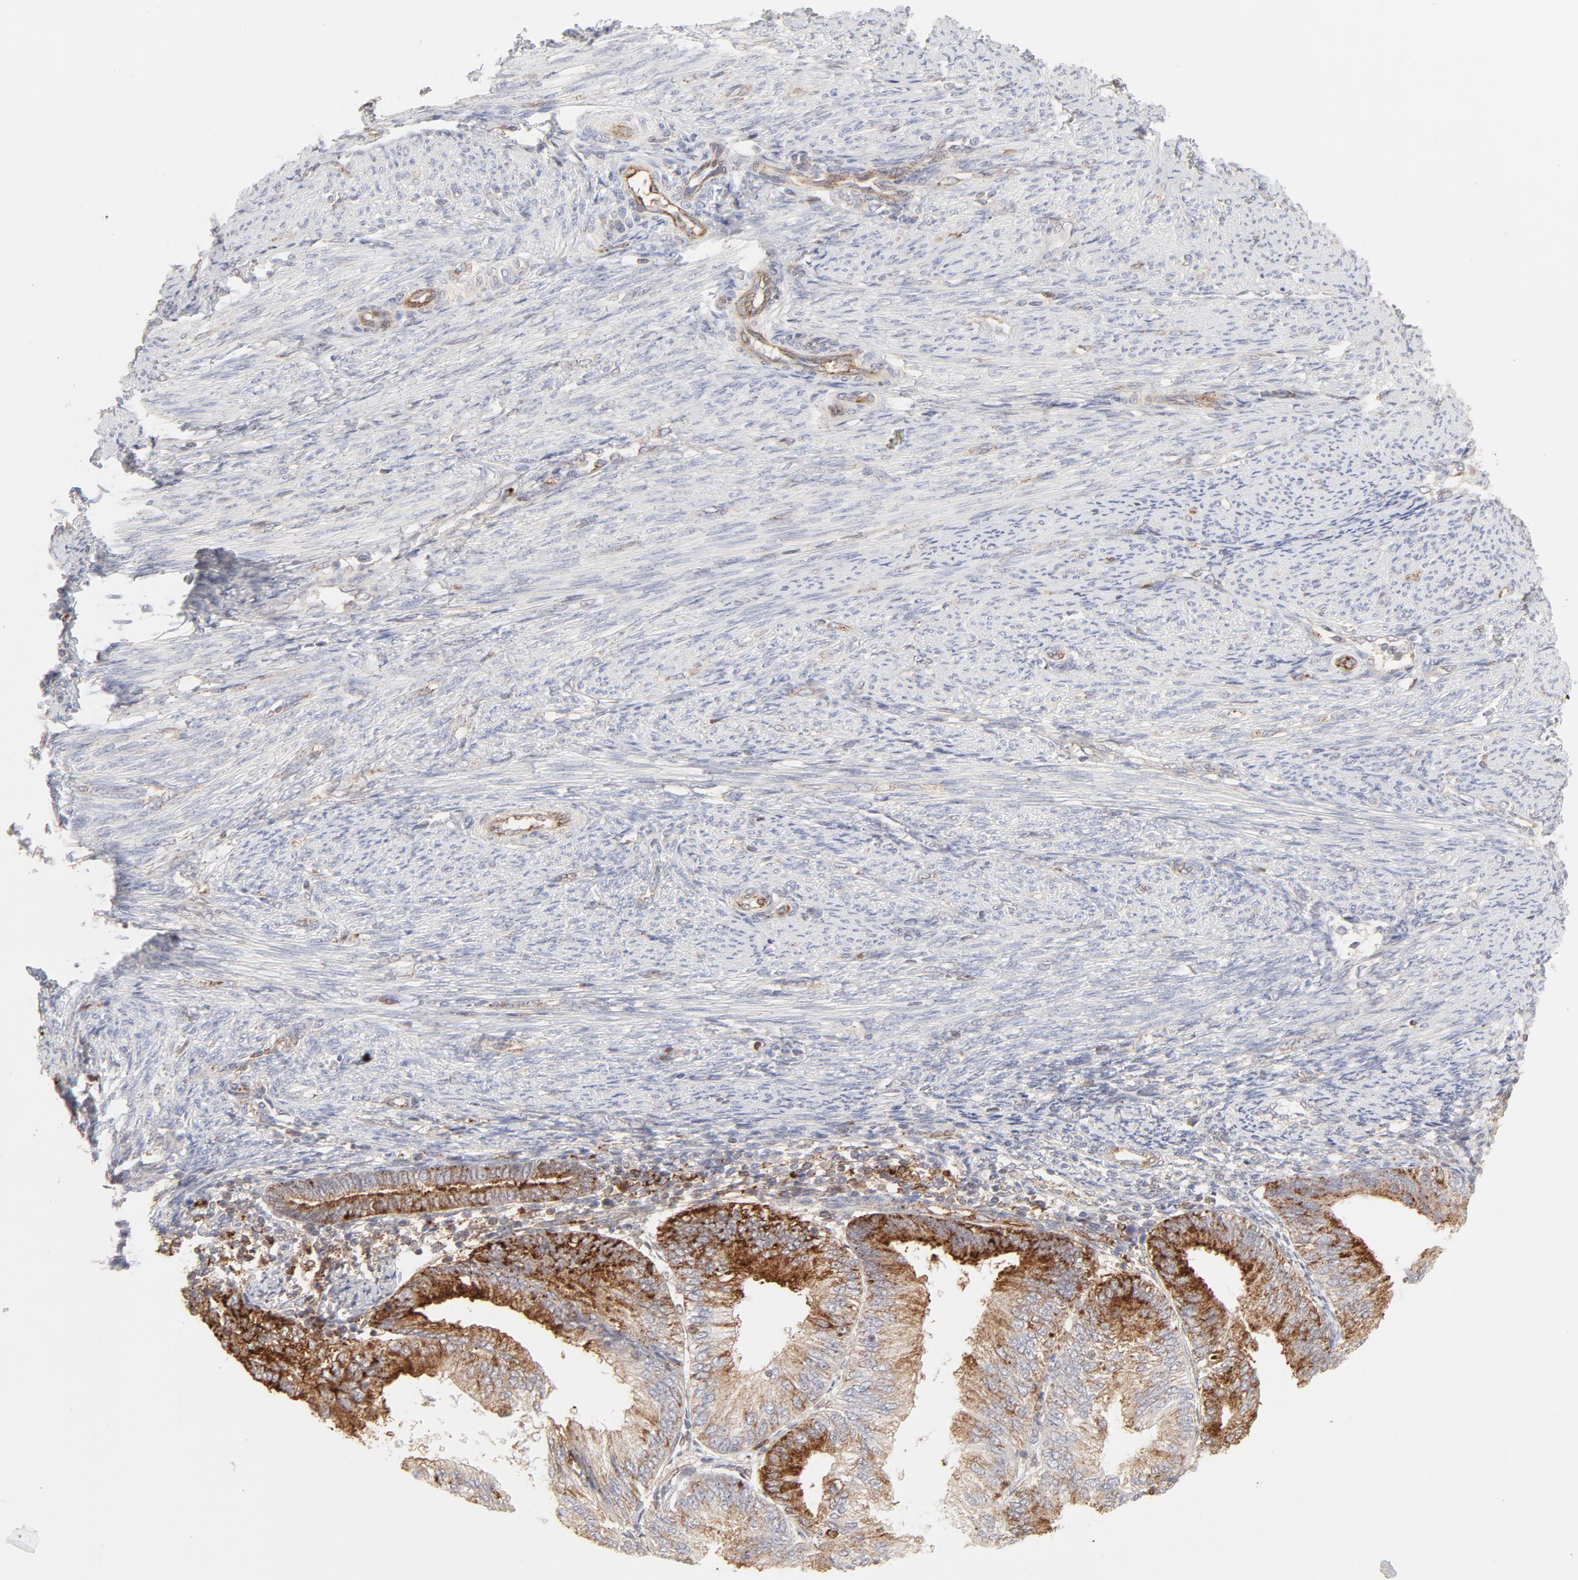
{"staining": {"intensity": "strong", "quantity": "<25%", "location": "cytoplasmic/membranous"}, "tissue": "endometrial cancer", "cell_type": "Tumor cells", "image_type": "cancer", "snomed": [{"axis": "morphology", "description": "Adenocarcinoma, NOS"}, {"axis": "topography", "description": "Endometrium"}], "caption": "Tumor cells show medium levels of strong cytoplasmic/membranous expression in about <25% of cells in endometrial cancer.", "gene": "CDK6", "patient": {"sex": "female", "age": 55}}